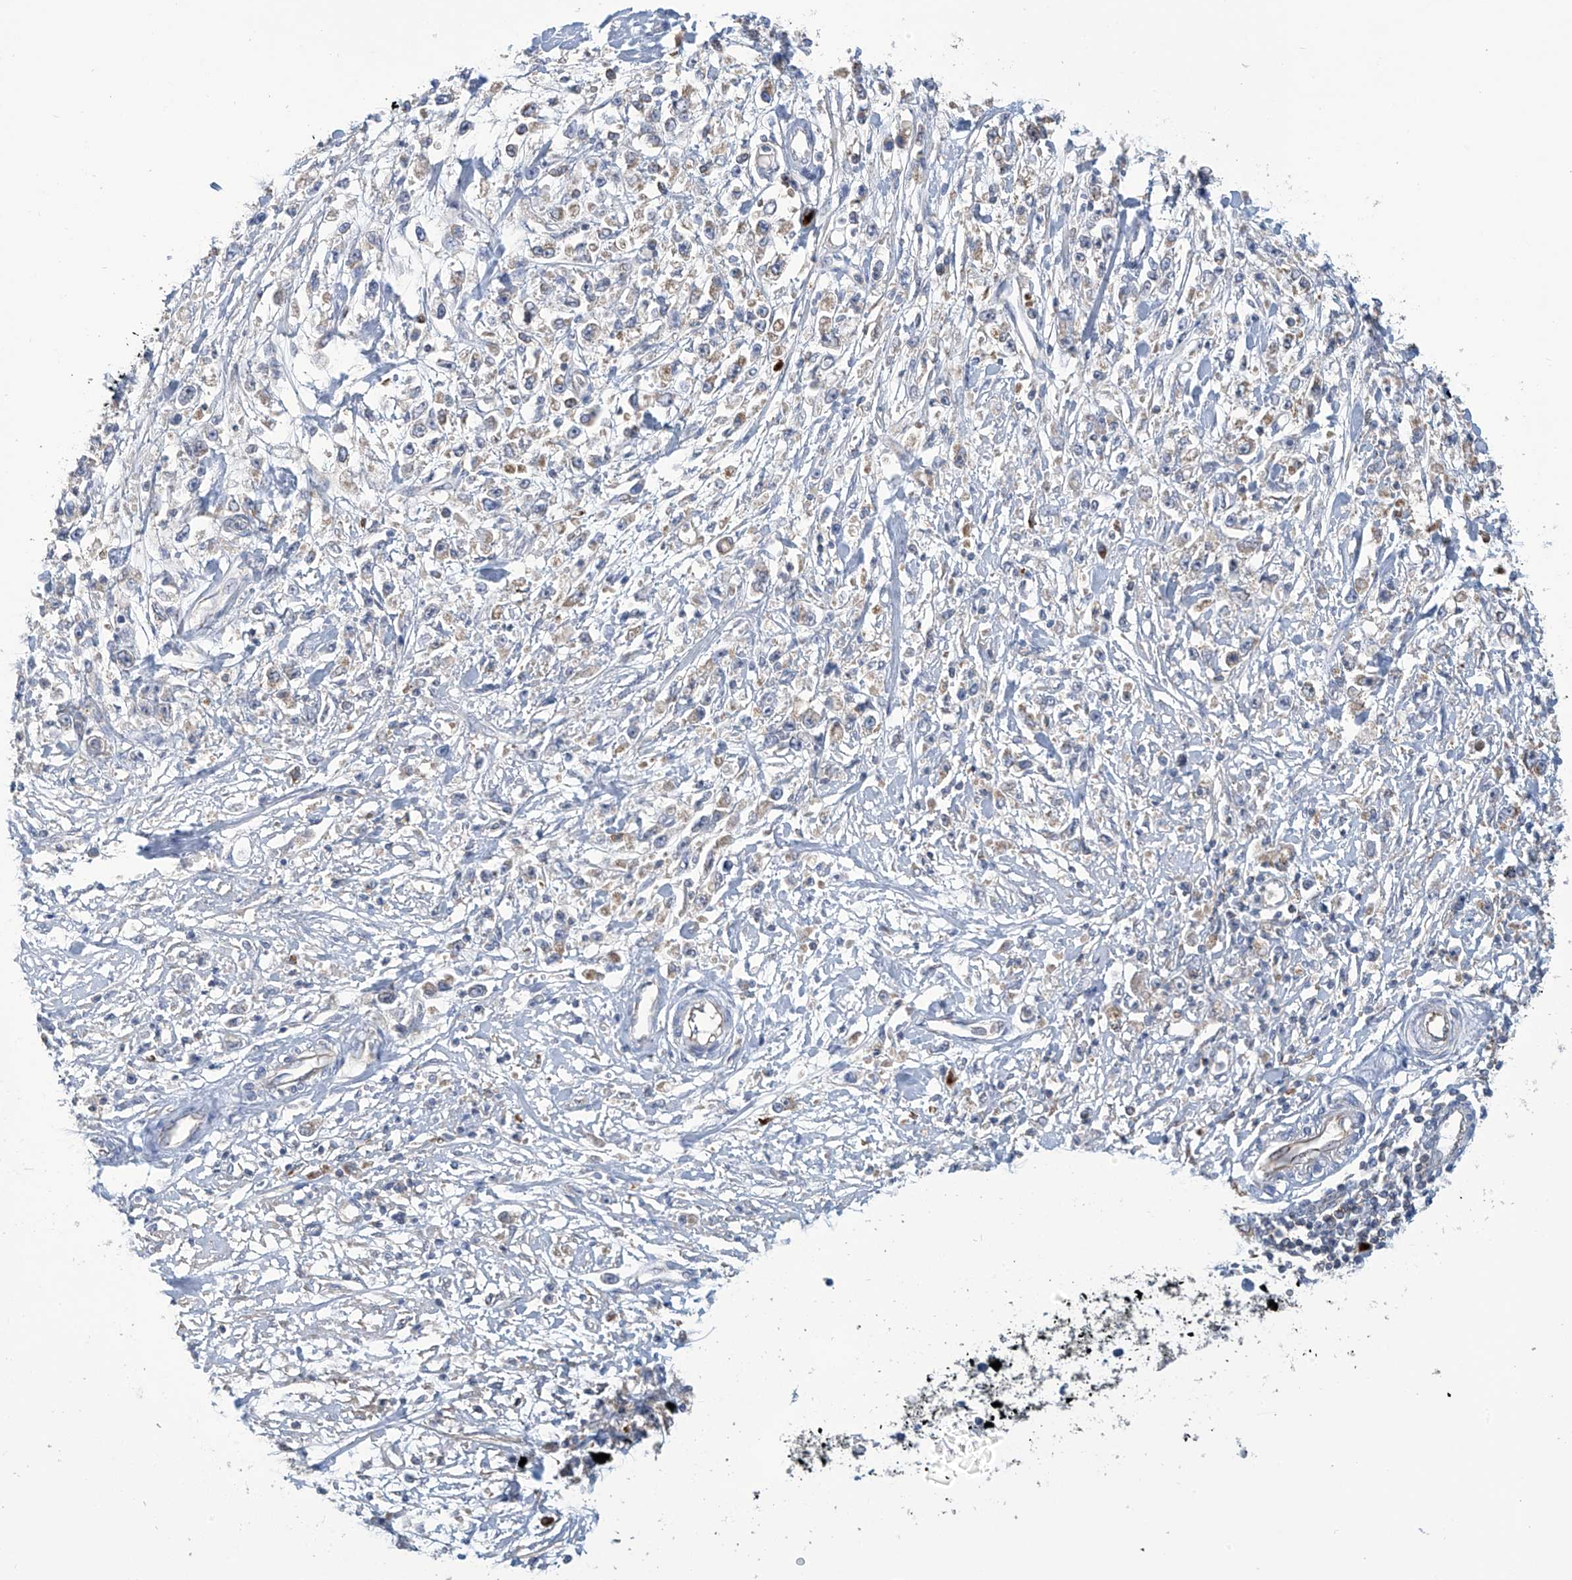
{"staining": {"intensity": "negative", "quantity": "none", "location": "none"}, "tissue": "stomach cancer", "cell_type": "Tumor cells", "image_type": "cancer", "snomed": [{"axis": "morphology", "description": "Adenocarcinoma, NOS"}, {"axis": "topography", "description": "Stomach"}], "caption": "Immunohistochemical staining of stomach adenocarcinoma shows no significant expression in tumor cells.", "gene": "IBA57", "patient": {"sex": "female", "age": 59}}